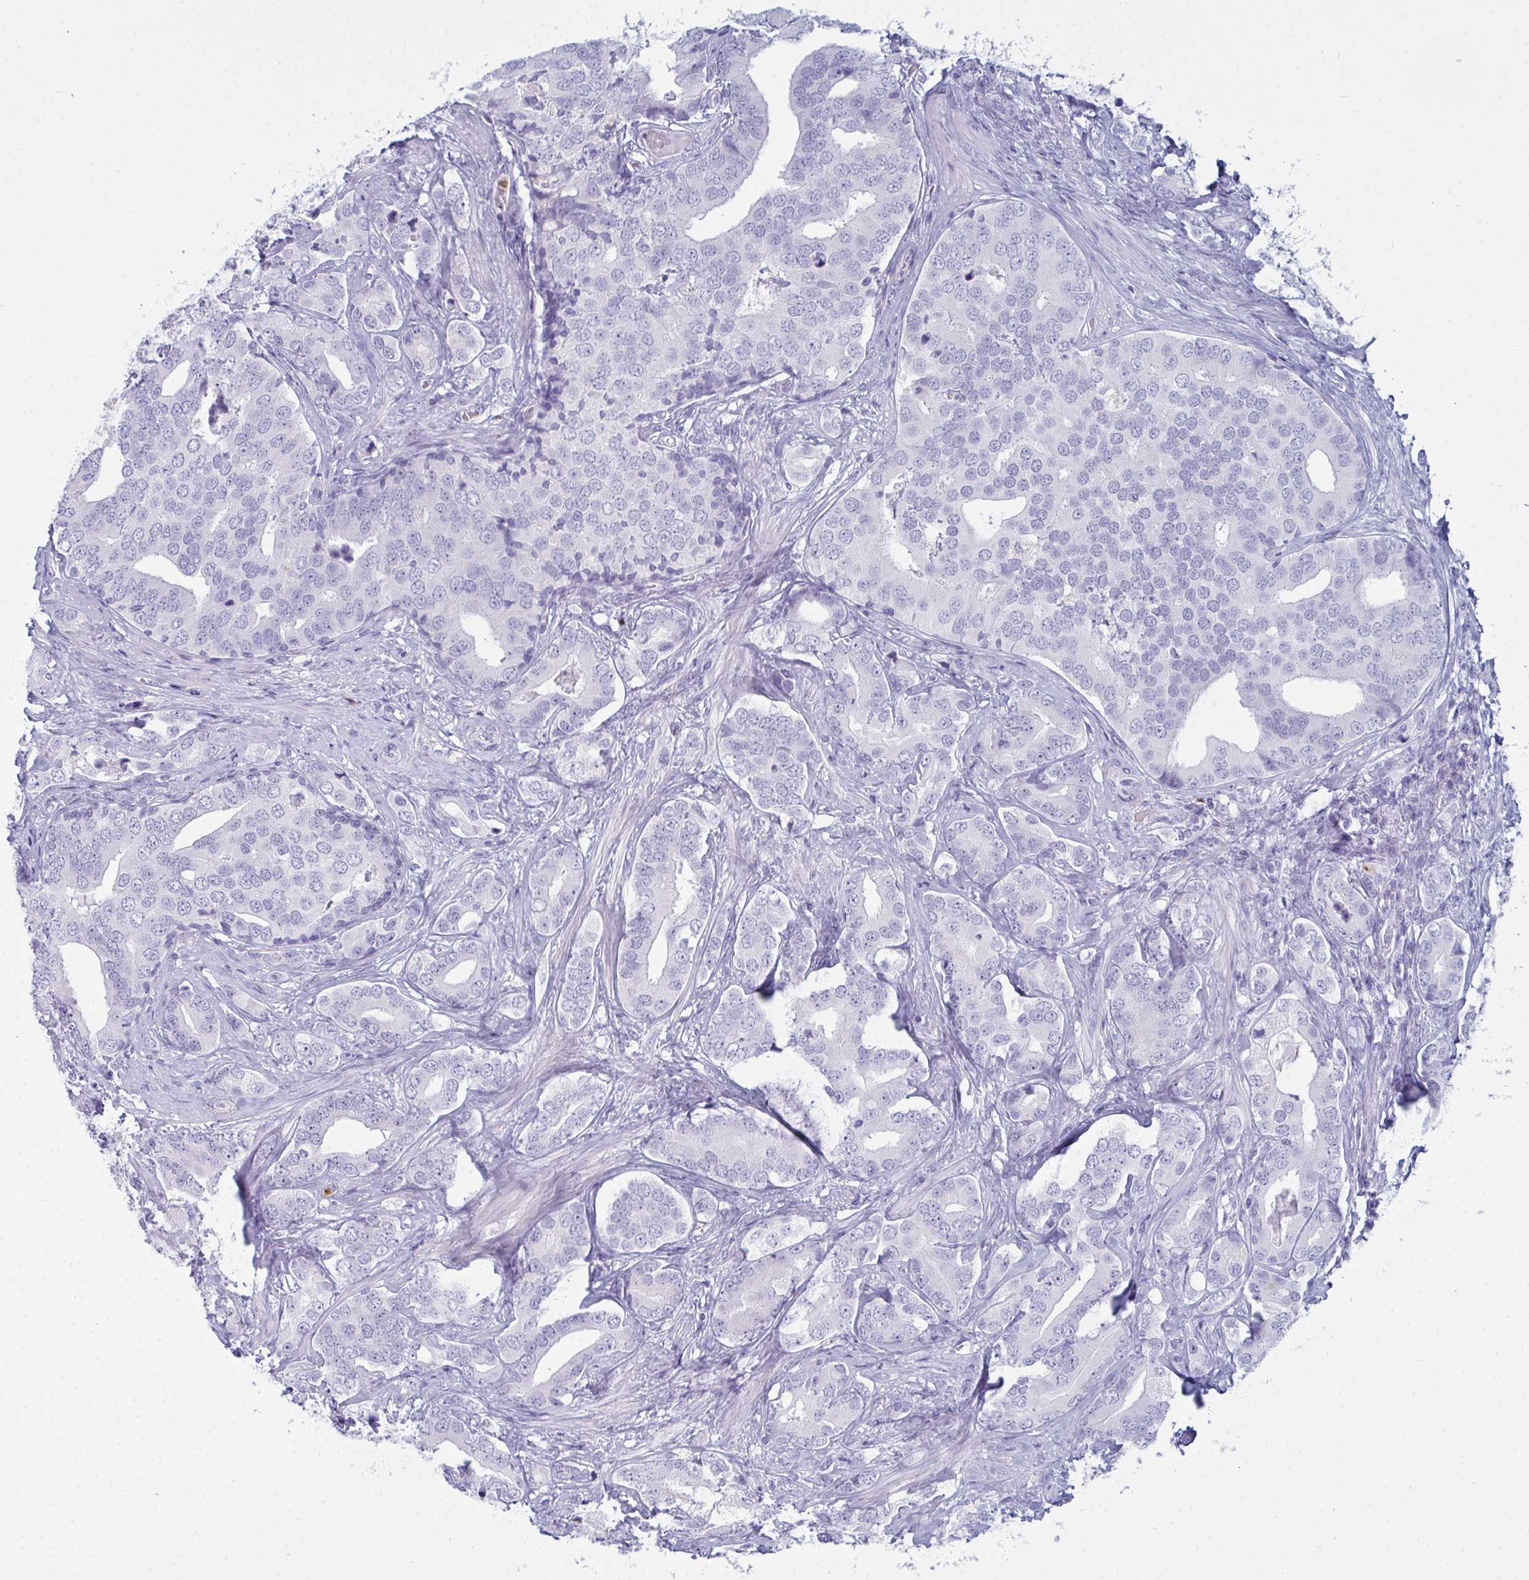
{"staining": {"intensity": "negative", "quantity": "none", "location": "none"}, "tissue": "prostate cancer", "cell_type": "Tumor cells", "image_type": "cancer", "snomed": [{"axis": "morphology", "description": "Adenocarcinoma, High grade"}, {"axis": "topography", "description": "Prostate"}], "caption": "IHC micrograph of human prostate cancer (adenocarcinoma (high-grade)) stained for a protein (brown), which displays no staining in tumor cells.", "gene": "SERPINB10", "patient": {"sex": "male", "age": 62}}